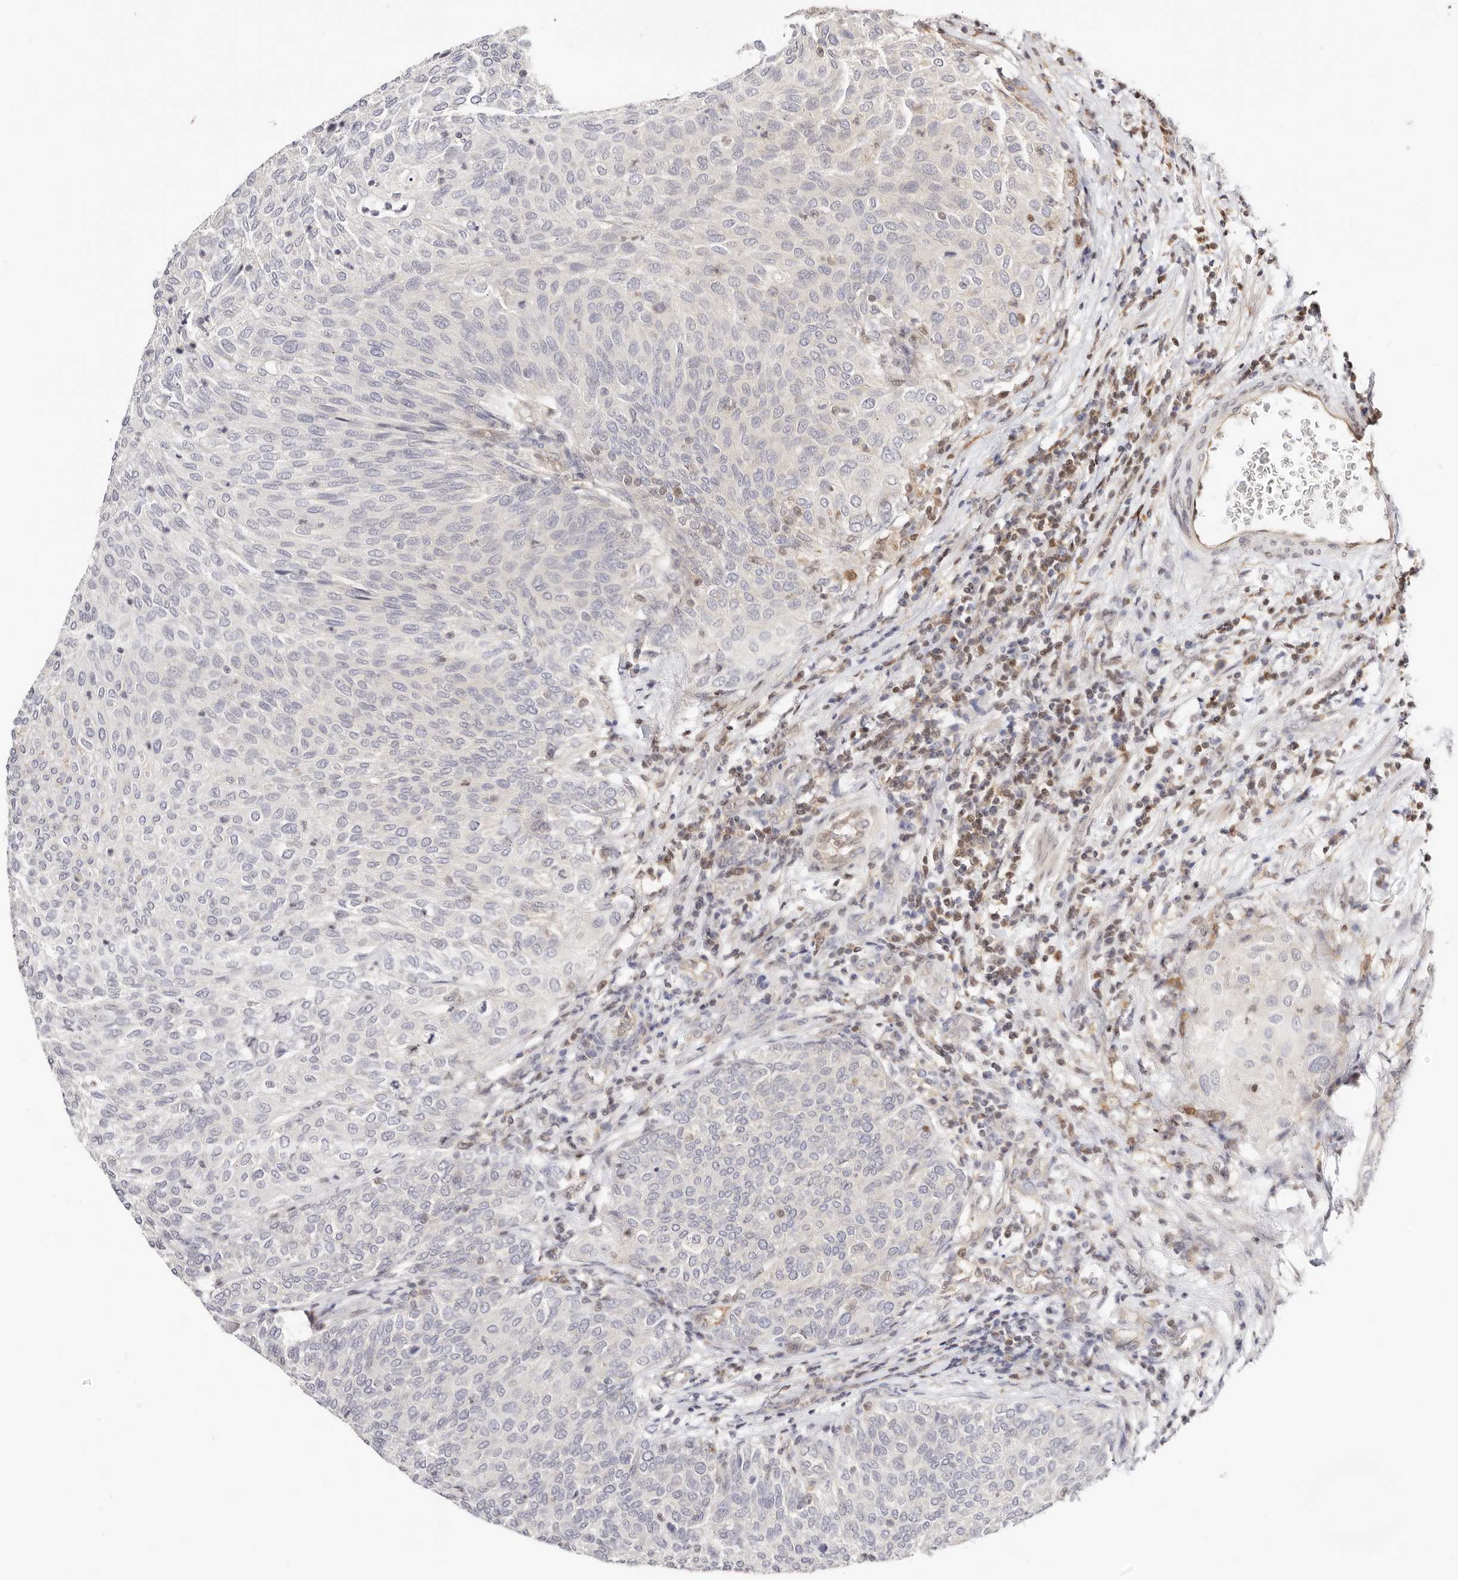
{"staining": {"intensity": "negative", "quantity": "none", "location": "none"}, "tissue": "urothelial cancer", "cell_type": "Tumor cells", "image_type": "cancer", "snomed": [{"axis": "morphology", "description": "Urothelial carcinoma, Low grade"}, {"axis": "topography", "description": "Urinary bladder"}], "caption": "Image shows no significant protein positivity in tumor cells of urothelial cancer.", "gene": "STAT5A", "patient": {"sex": "female", "age": 79}}